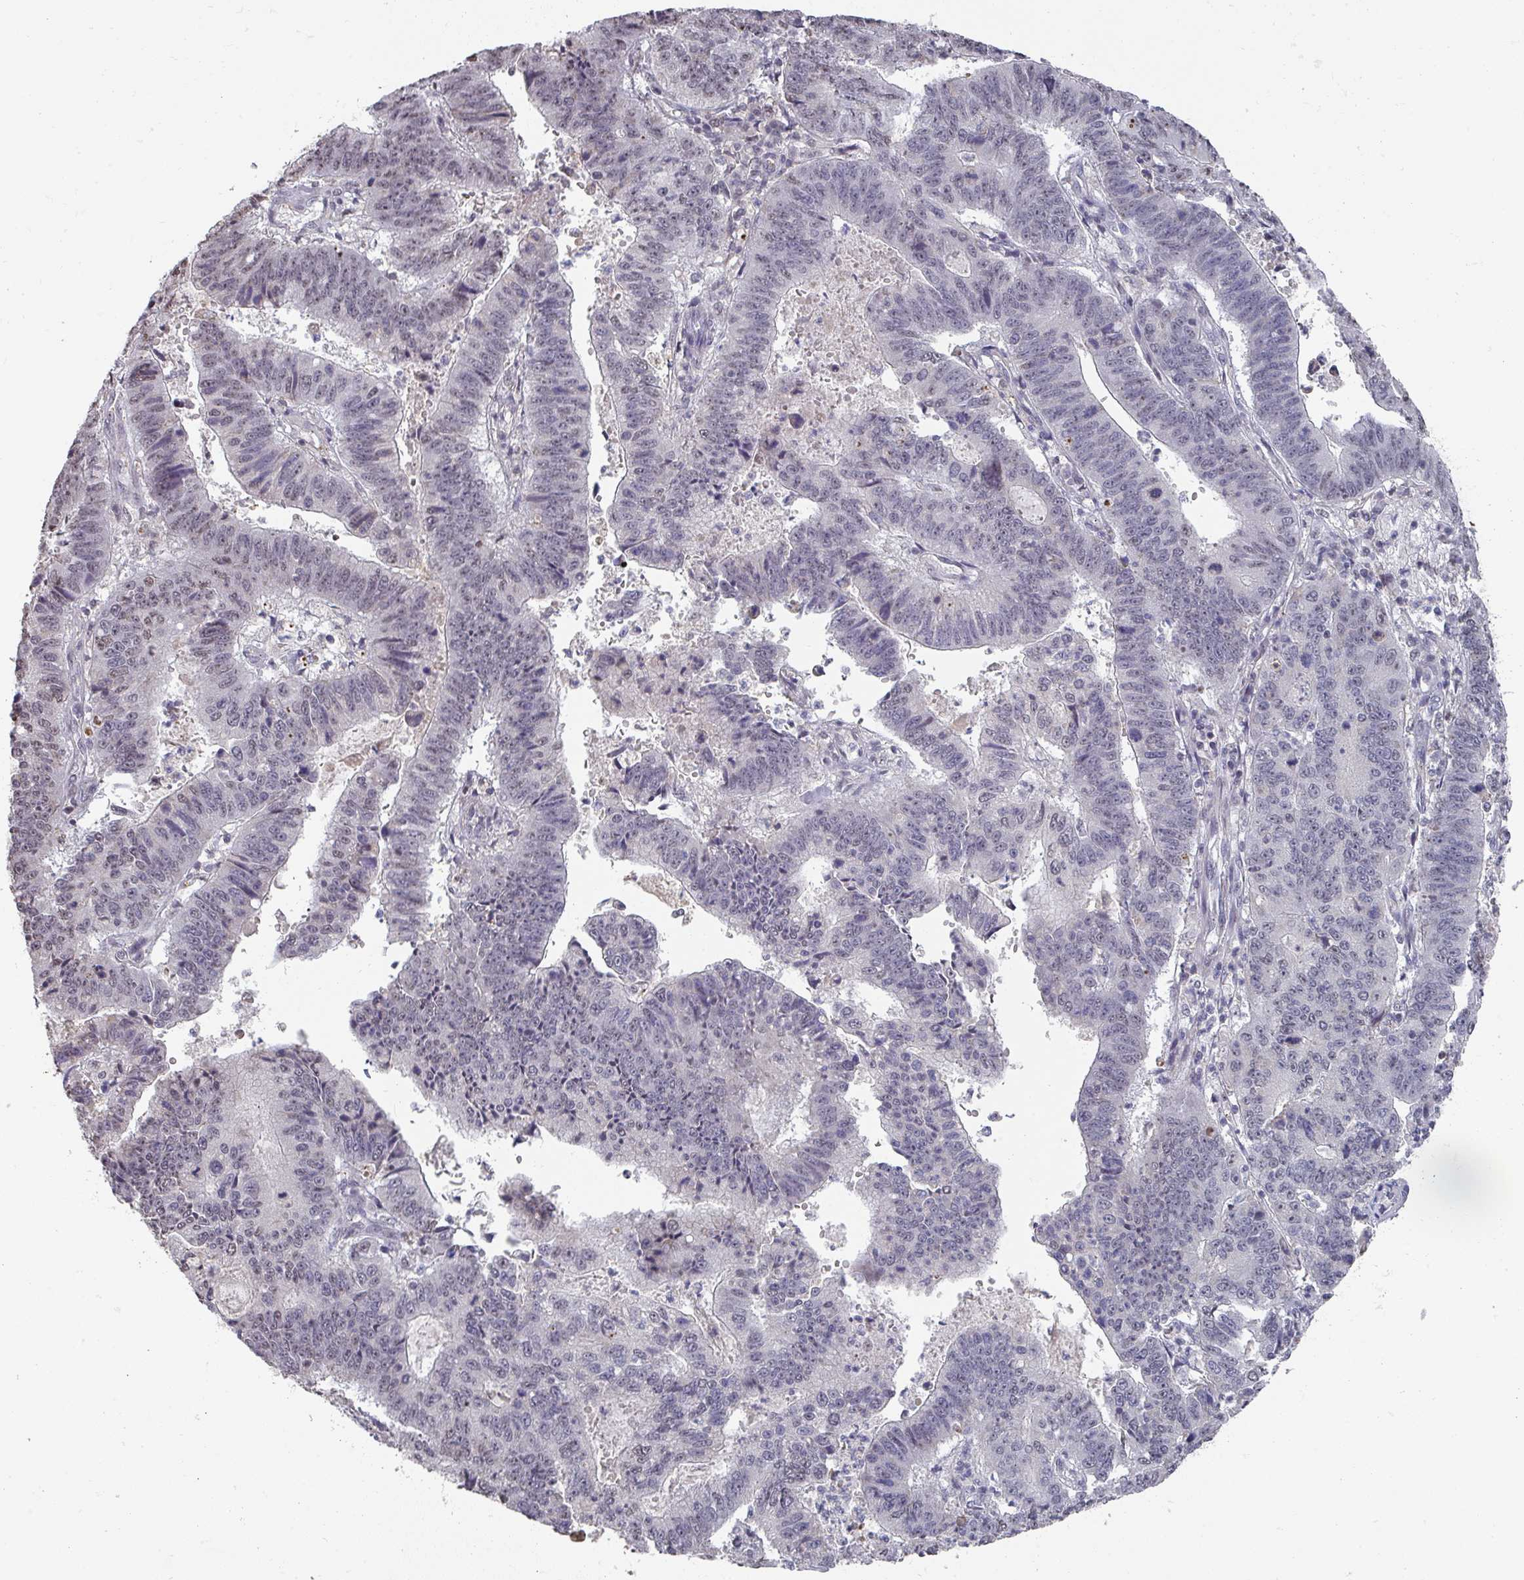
{"staining": {"intensity": "weak", "quantity": "25%-75%", "location": "nuclear"}, "tissue": "stomach cancer", "cell_type": "Tumor cells", "image_type": "cancer", "snomed": [{"axis": "morphology", "description": "Adenocarcinoma, NOS"}, {"axis": "topography", "description": "Stomach"}], "caption": "A low amount of weak nuclear staining is seen in approximately 25%-75% of tumor cells in adenocarcinoma (stomach) tissue. (Stains: DAB in brown, nuclei in blue, Microscopy: brightfield microscopy at high magnification).", "gene": "ZNF654", "patient": {"sex": "male", "age": 59}}